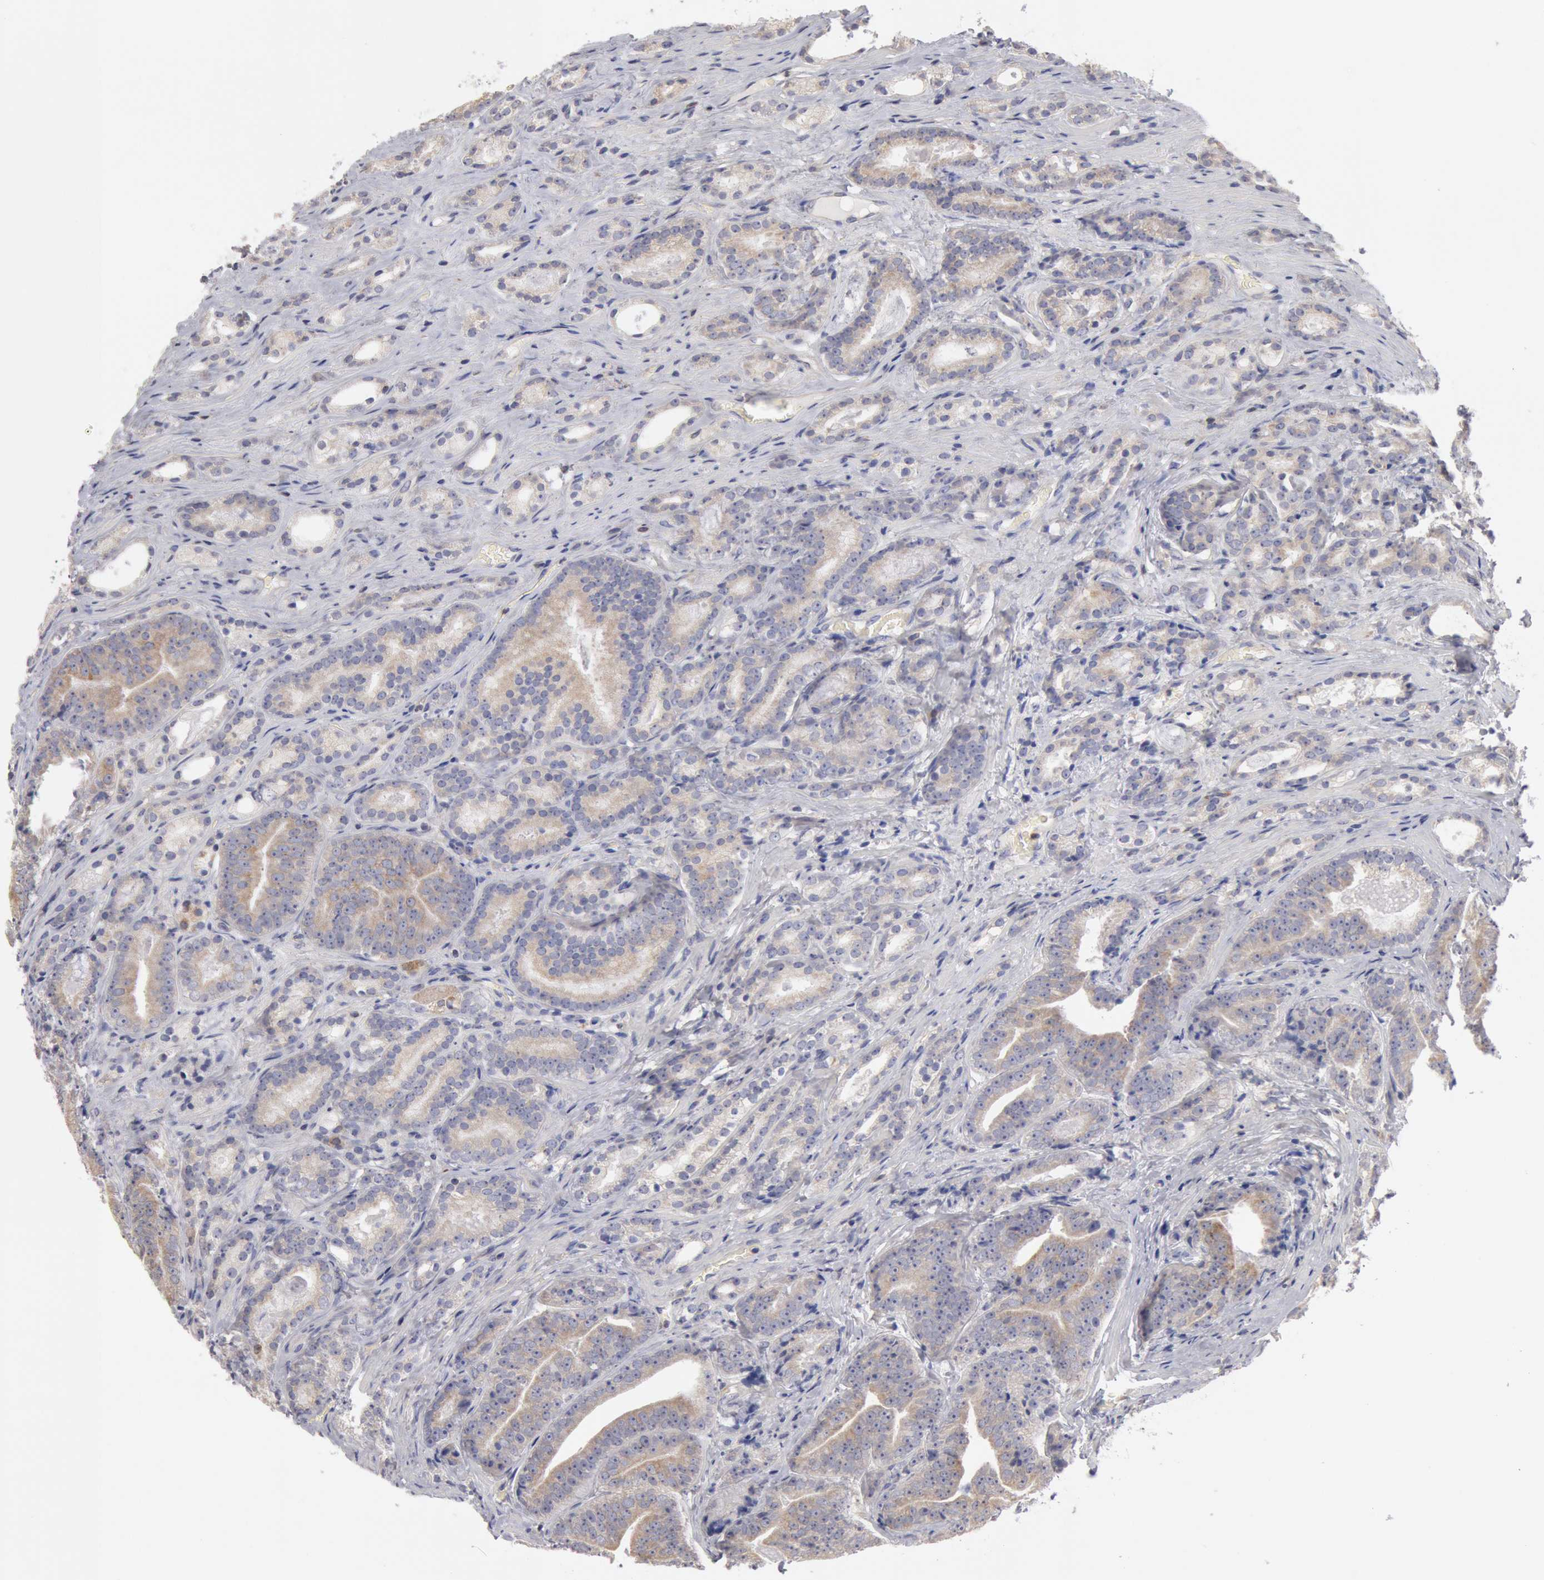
{"staining": {"intensity": "weak", "quantity": ">75%", "location": "cytoplasmic/membranous"}, "tissue": "prostate cancer", "cell_type": "Tumor cells", "image_type": "cancer", "snomed": [{"axis": "morphology", "description": "Adenocarcinoma, Medium grade"}, {"axis": "topography", "description": "Prostate"}], "caption": "DAB (3,3'-diaminobenzidine) immunohistochemical staining of human prostate cancer shows weak cytoplasmic/membranous protein positivity in approximately >75% of tumor cells.", "gene": "OSBPL8", "patient": {"sex": "male", "age": 65}}